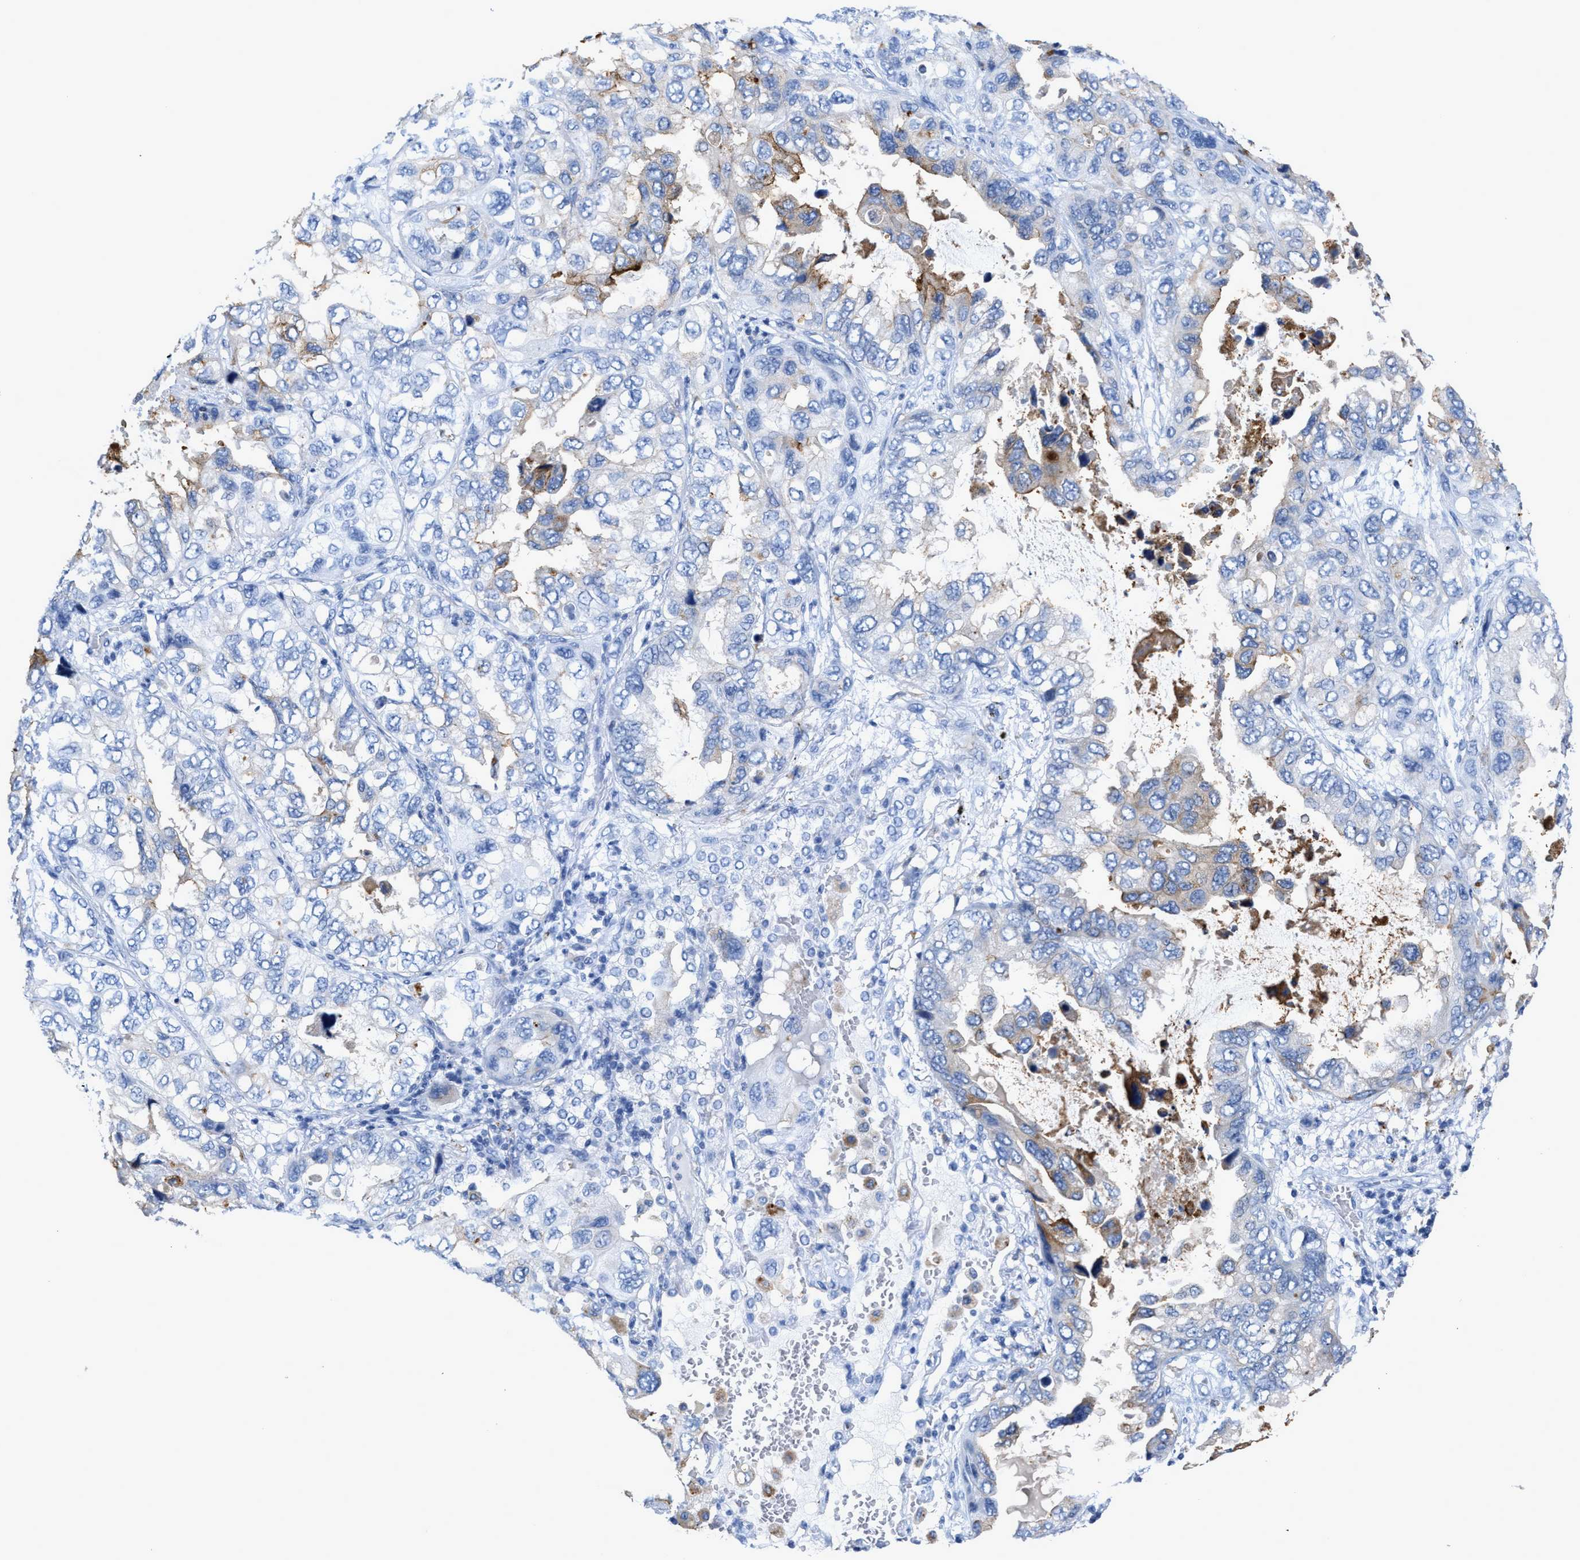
{"staining": {"intensity": "moderate", "quantity": "<25%", "location": "cytoplasmic/membranous"}, "tissue": "lung cancer", "cell_type": "Tumor cells", "image_type": "cancer", "snomed": [{"axis": "morphology", "description": "Squamous cell carcinoma, NOS"}, {"axis": "topography", "description": "Lung"}], "caption": "A brown stain highlights moderate cytoplasmic/membranous positivity of a protein in human lung squamous cell carcinoma tumor cells. (brown staining indicates protein expression, while blue staining denotes nuclei).", "gene": "CEACAM5", "patient": {"sex": "female", "age": 73}}